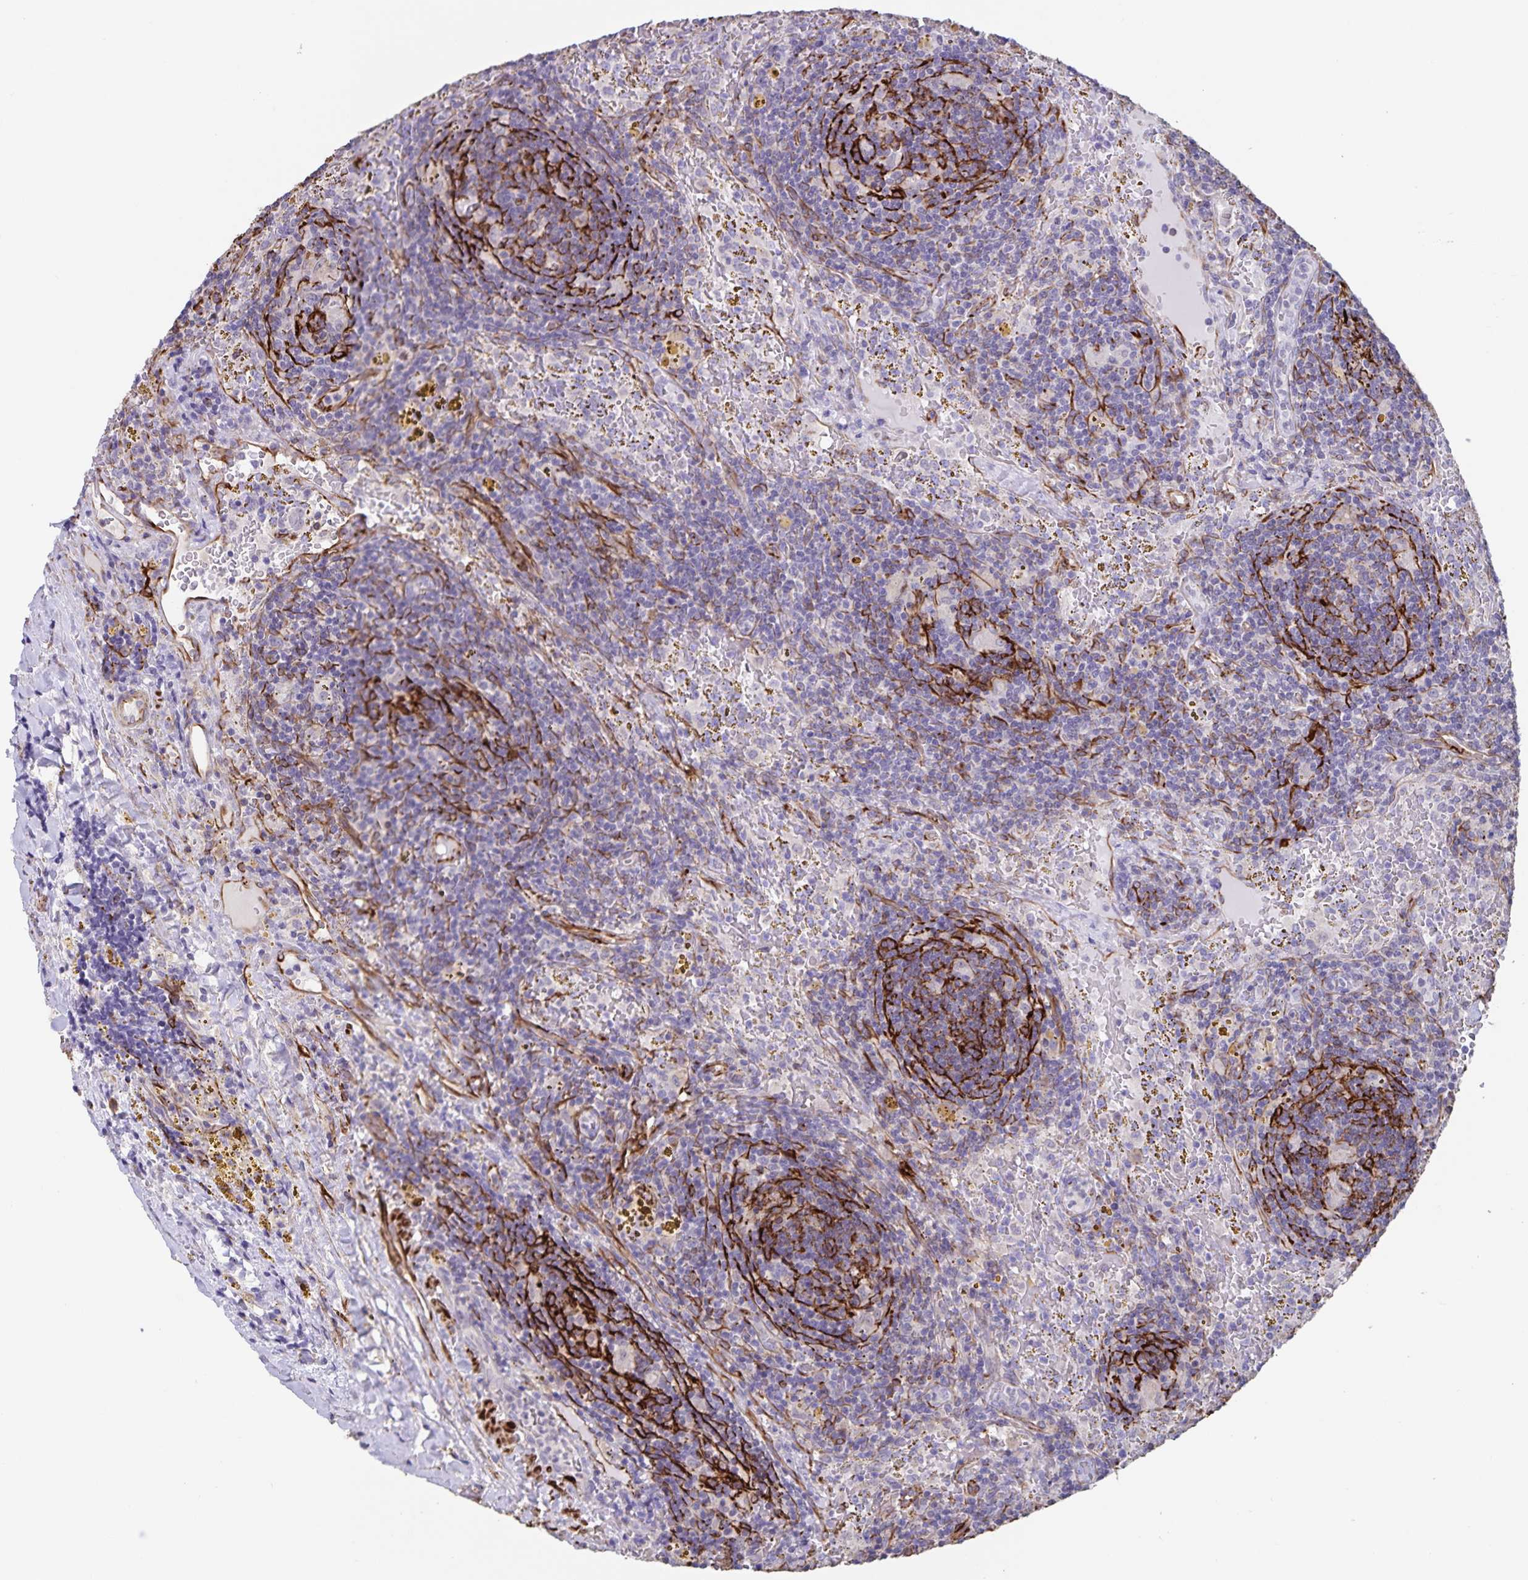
{"staining": {"intensity": "negative", "quantity": "none", "location": "none"}, "tissue": "lymphoma", "cell_type": "Tumor cells", "image_type": "cancer", "snomed": [{"axis": "morphology", "description": "Malignant lymphoma, non-Hodgkin's type, Low grade"}, {"axis": "topography", "description": "Spleen"}], "caption": "Image shows no significant protein staining in tumor cells of low-grade malignant lymphoma, non-Hodgkin's type.", "gene": "SYNM", "patient": {"sex": "female", "age": 70}}